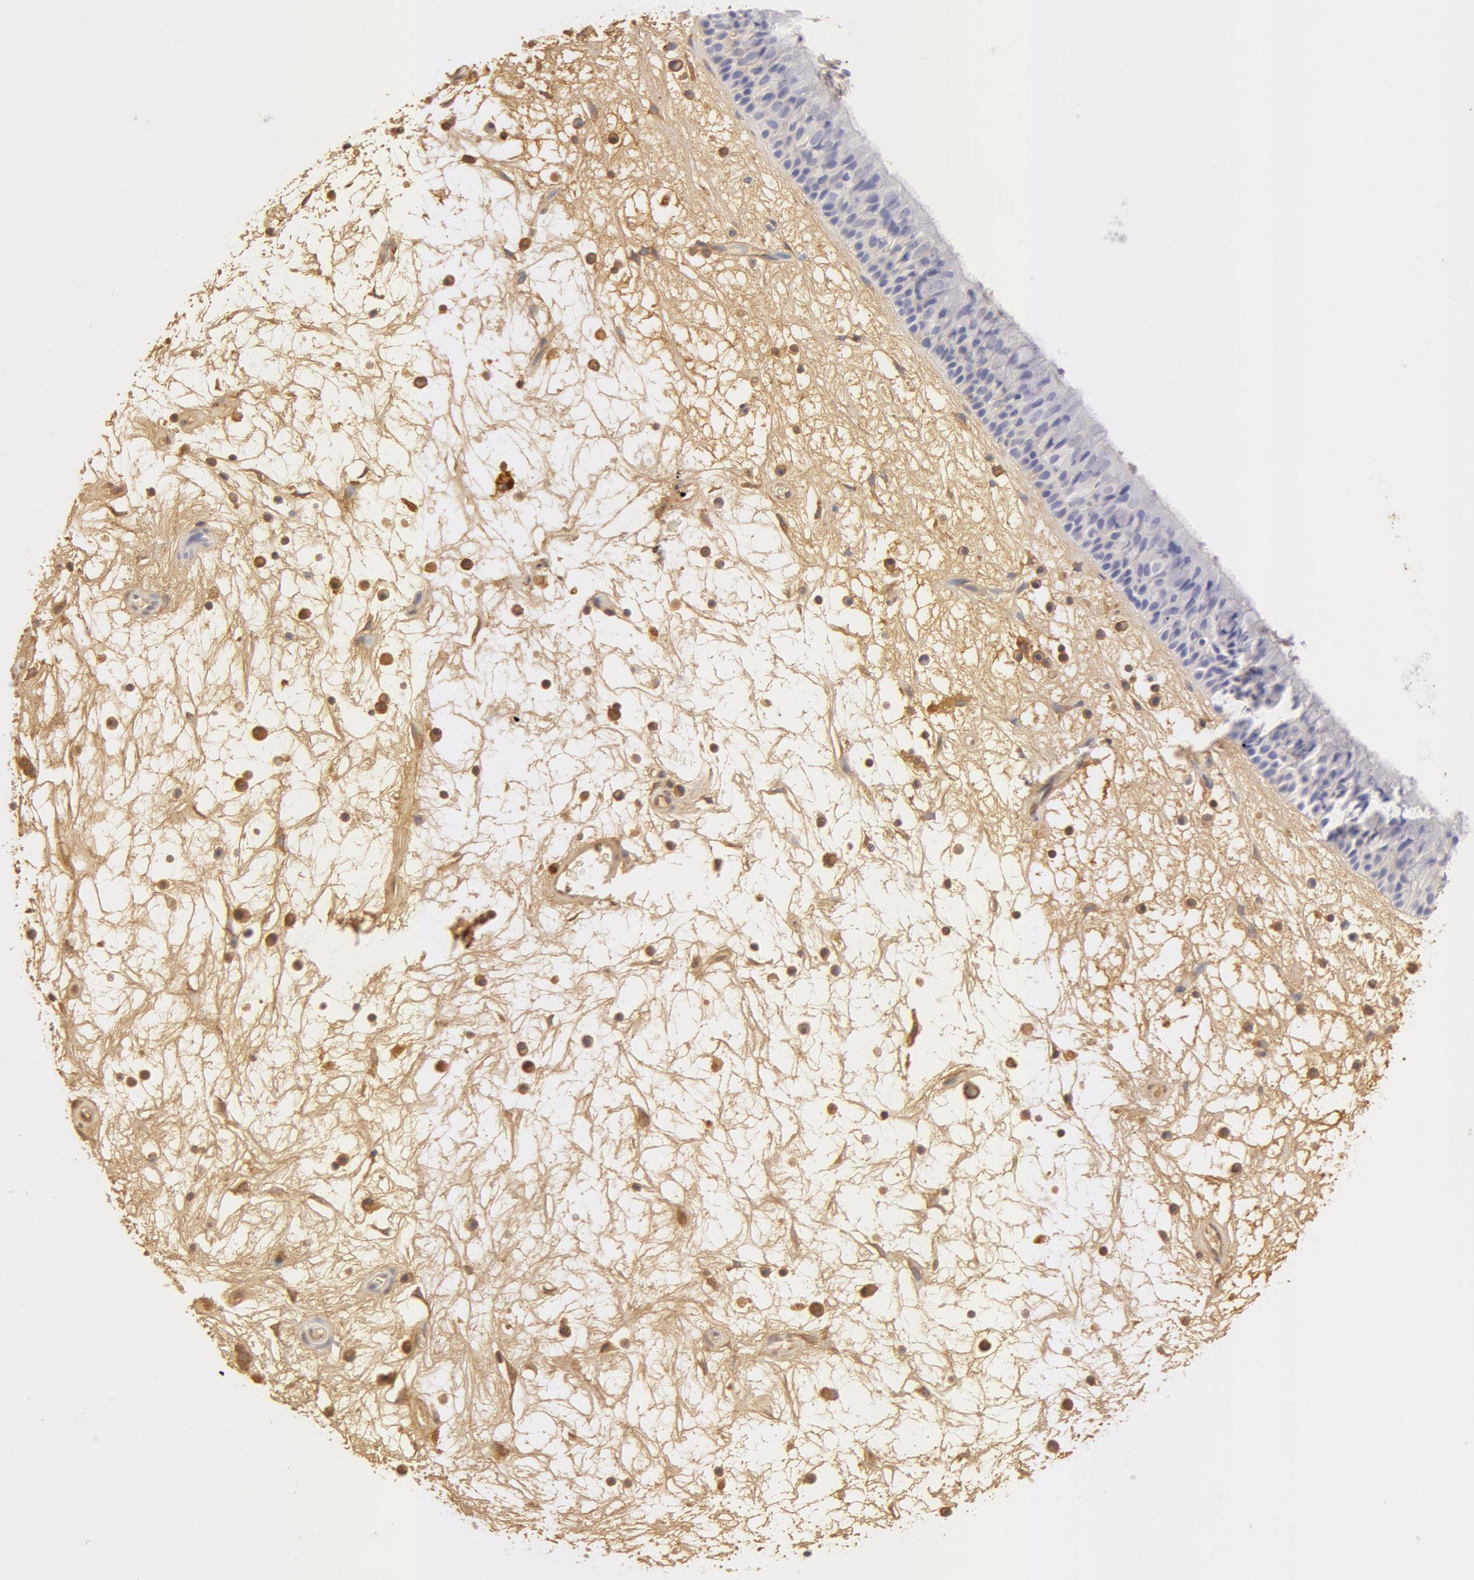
{"staining": {"intensity": "negative", "quantity": "none", "location": "none"}, "tissue": "nasopharynx", "cell_type": "Respiratory epithelial cells", "image_type": "normal", "snomed": [{"axis": "morphology", "description": "Normal tissue, NOS"}, {"axis": "topography", "description": "Nasopharynx"}], "caption": "This is an immunohistochemistry (IHC) histopathology image of benign human nasopharynx. There is no expression in respiratory epithelial cells.", "gene": "AHSG", "patient": {"sex": "male", "age": 63}}